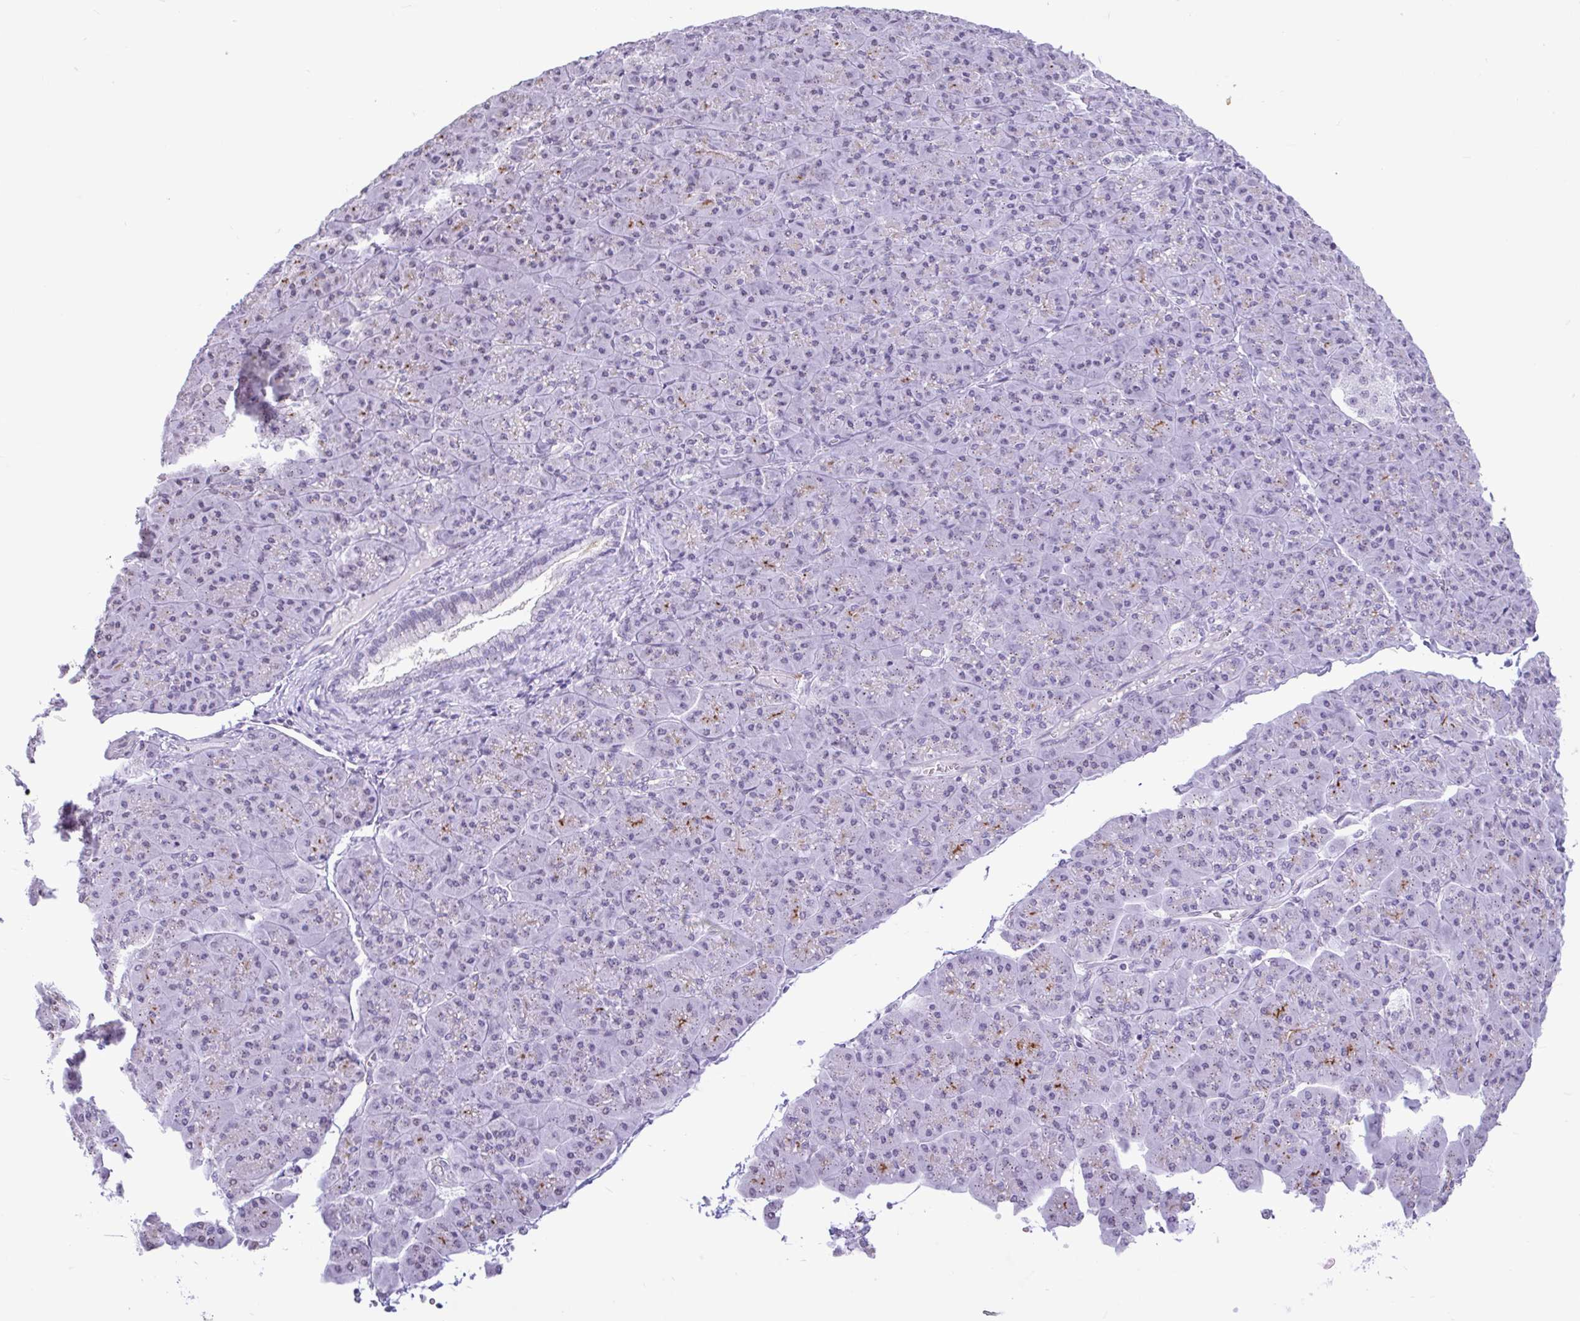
{"staining": {"intensity": "negative", "quantity": "none", "location": "none"}, "tissue": "pancreatic cancer", "cell_type": "Tumor cells", "image_type": "cancer", "snomed": [{"axis": "morphology", "description": "Adenocarcinoma, NOS"}, {"axis": "topography", "description": "Pancreas"}], "caption": "This is an immunohistochemistry histopathology image of pancreatic cancer. There is no expression in tumor cells.", "gene": "REEP1", "patient": {"sex": "male", "age": 61}}